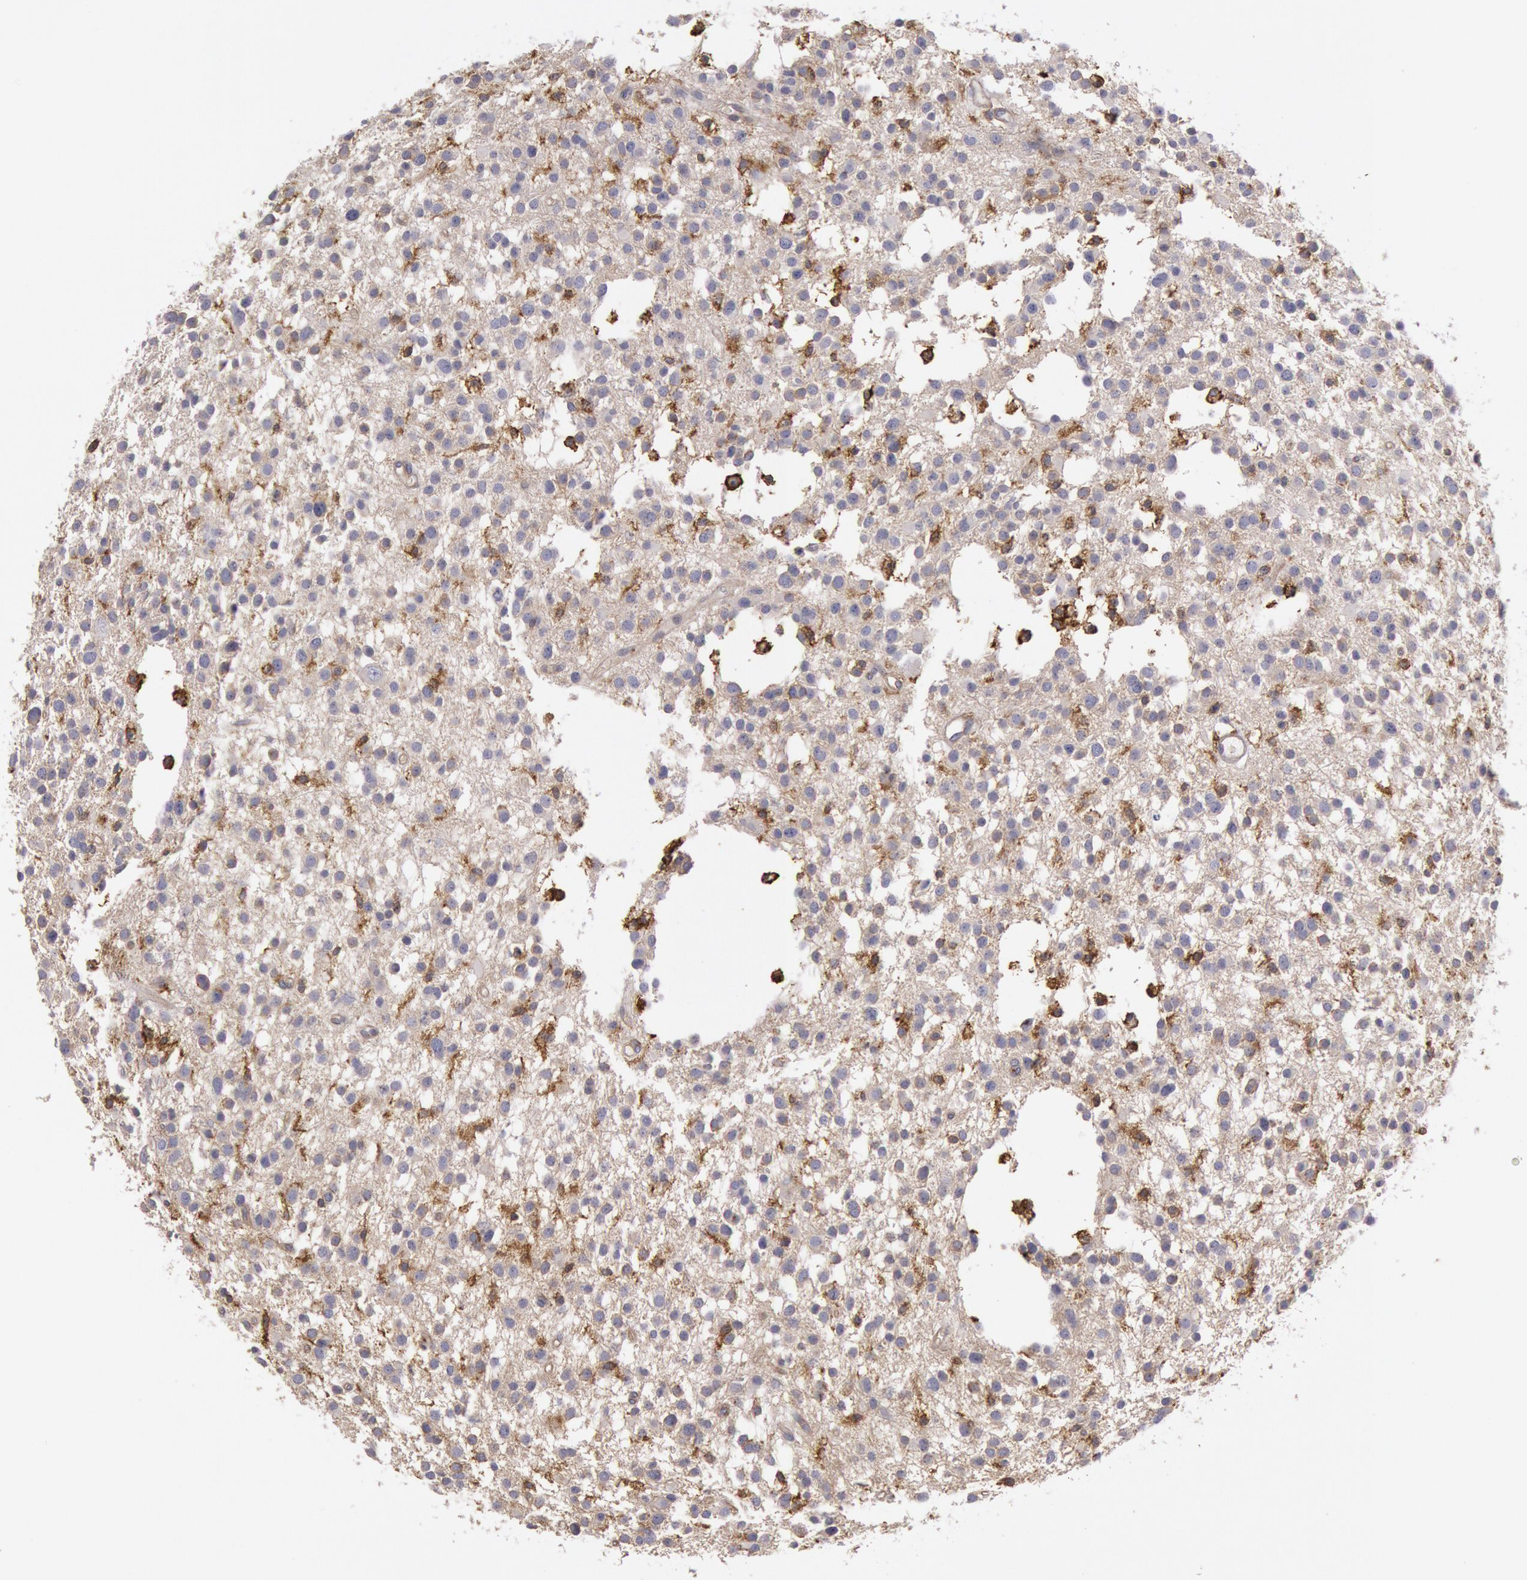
{"staining": {"intensity": "moderate", "quantity": "<25%", "location": "cytoplasmic/membranous"}, "tissue": "glioma", "cell_type": "Tumor cells", "image_type": "cancer", "snomed": [{"axis": "morphology", "description": "Glioma, malignant, Low grade"}, {"axis": "topography", "description": "Brain"}], "caption": "Protein expression analysis of low-grade glioma (malignant) displays moderate cytoplasmic/membranous positivity in about <25% of tumor cells. (Brightfield microscopy of DAB IHC at high magnification).", "gene": "SNAP23", "patient": {"sex": "female", "age": 36}}